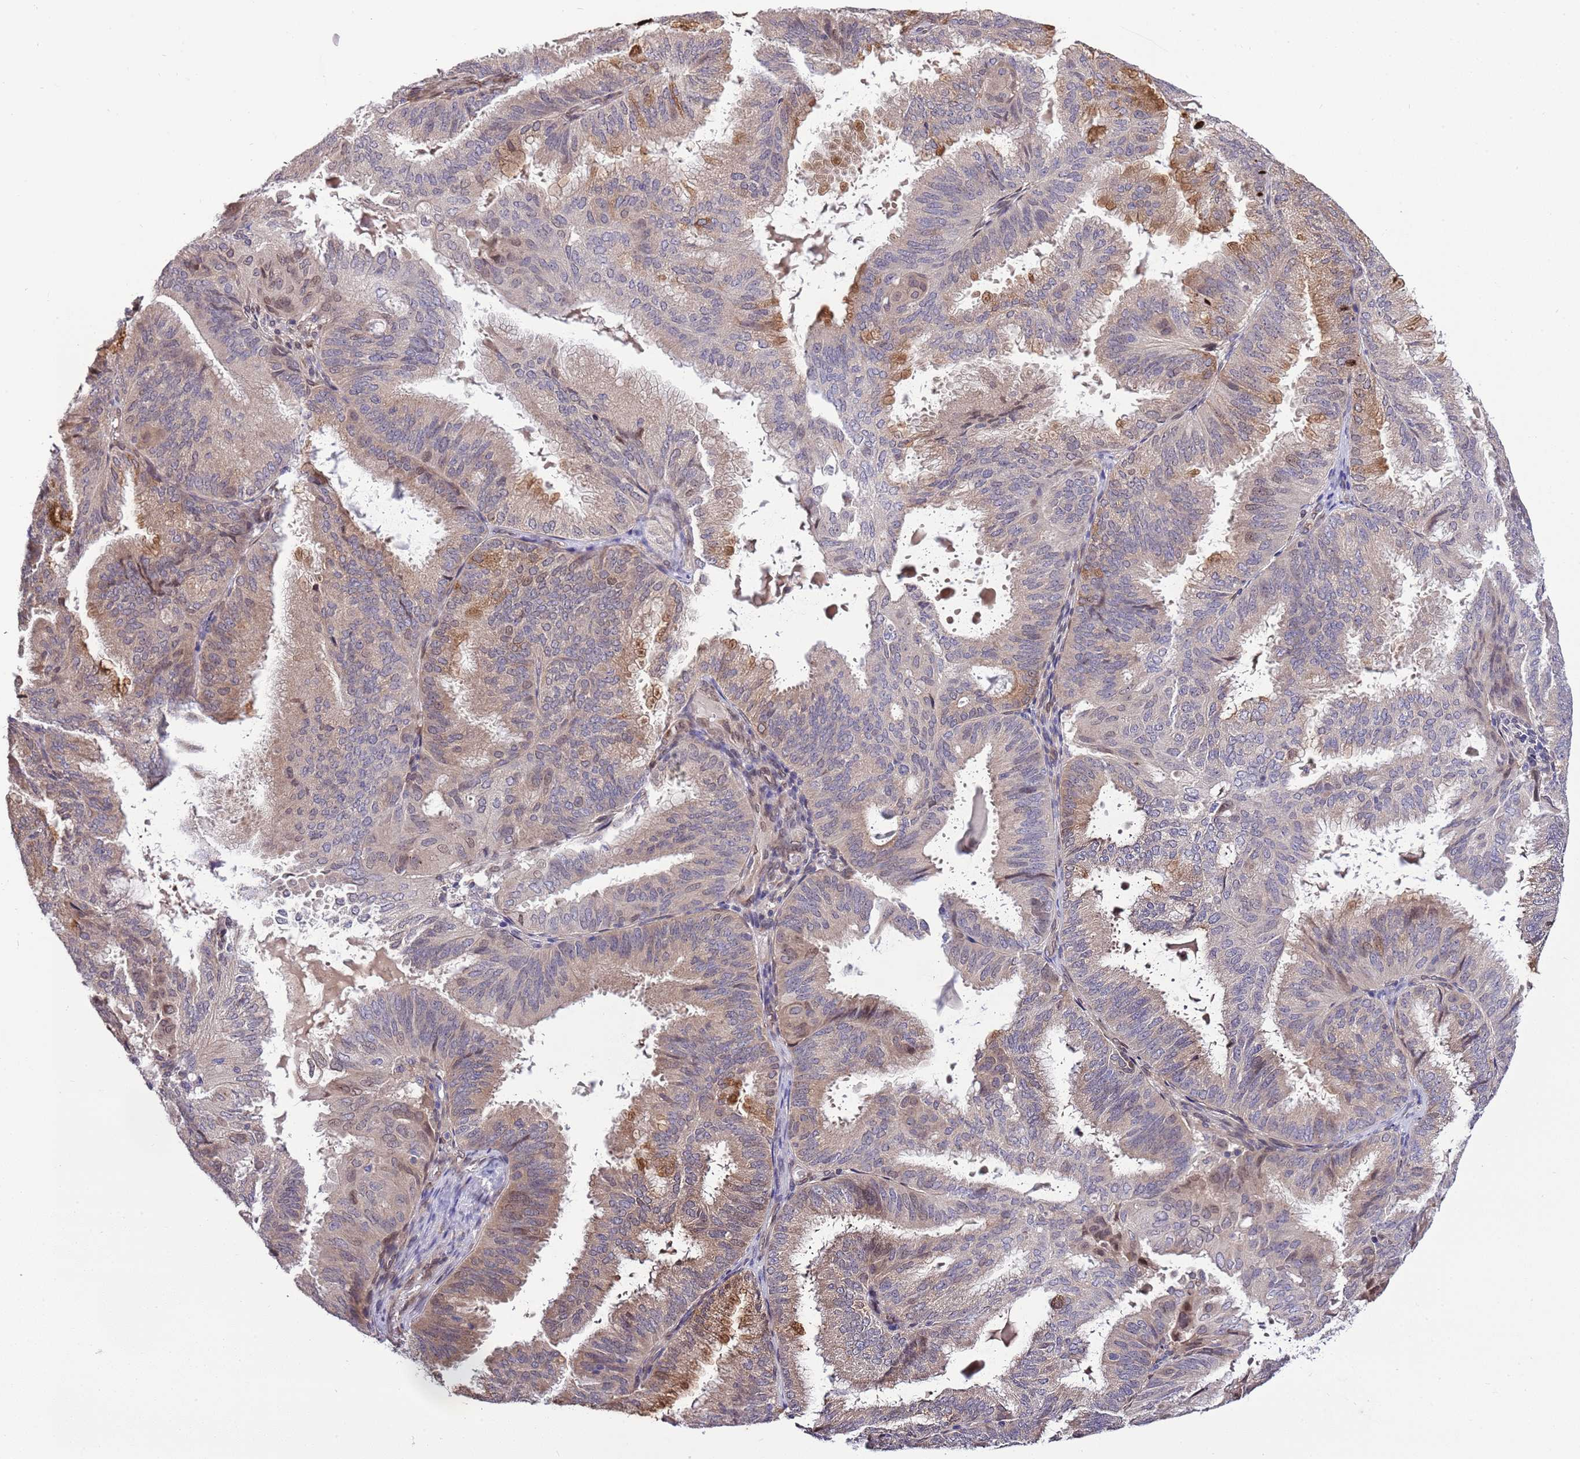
{"staining": {"intensity": "moderate", "quantity": "<25%", "location": "cytoplasmic/membranous,nuclear"}, "tissue": "endometrial cancer", "cell_type": "Tumor cells", "image_type": "cancer", "snomed": [{"axis": "morphology", "description": "Adenocarcinoma, NOS"}, {"axis": "topography", "description": "Endometrium"}], "caption": "Immunohistochemistry (IHC) of endometrial adenocarcinoma displays low levels of moderate cytoplasmic/membranous and nuclear positivity in approximately <25% of tumor cells. (DAB (3,3'-diaminobenzidine) = brown stain, brightfield microscopy at high magnification).", "gene": "ZNF665", "patient": {"sex": "female", "age": 49}}